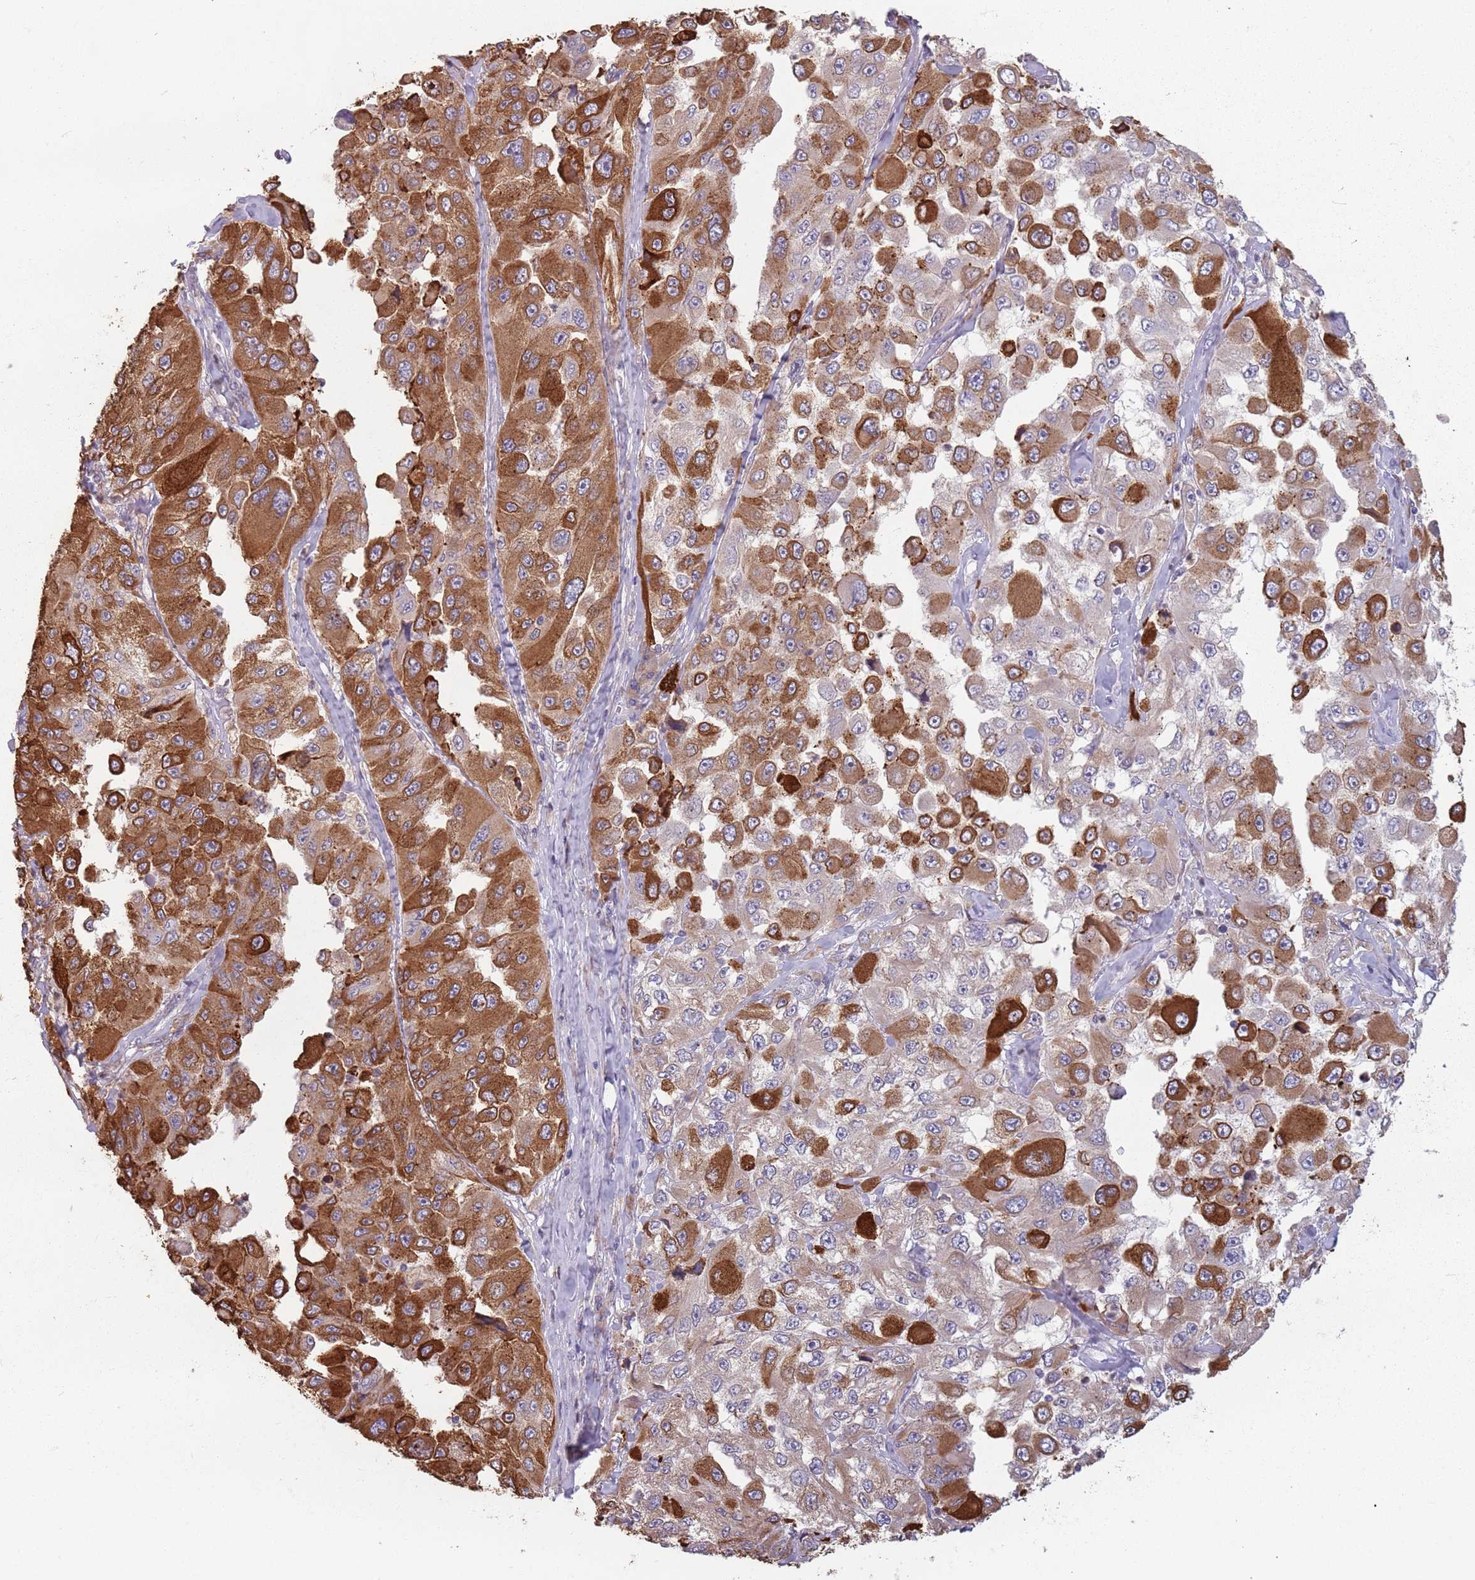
{"staining": {"intensity": "strong", "quantity": "25%-75%", "location": "cytoplasmic/membranous"}, "tissue": "melanoma", "cell_type": "Tumor cells", "image_type": "cancer", "snomed": [{"axis": "morphology", "description": "Malignant melanoma, Metastatic site"}, {"axis": "topography", "description": "Lymph node"}], "caption": "This is an image of immunohistochemistry staining of melanoma, which shows strong staining in the cytoplasmic/membranous of tumor cells.", "gene": "RPS9", "patient": {"sex": "male", "age": 62}}